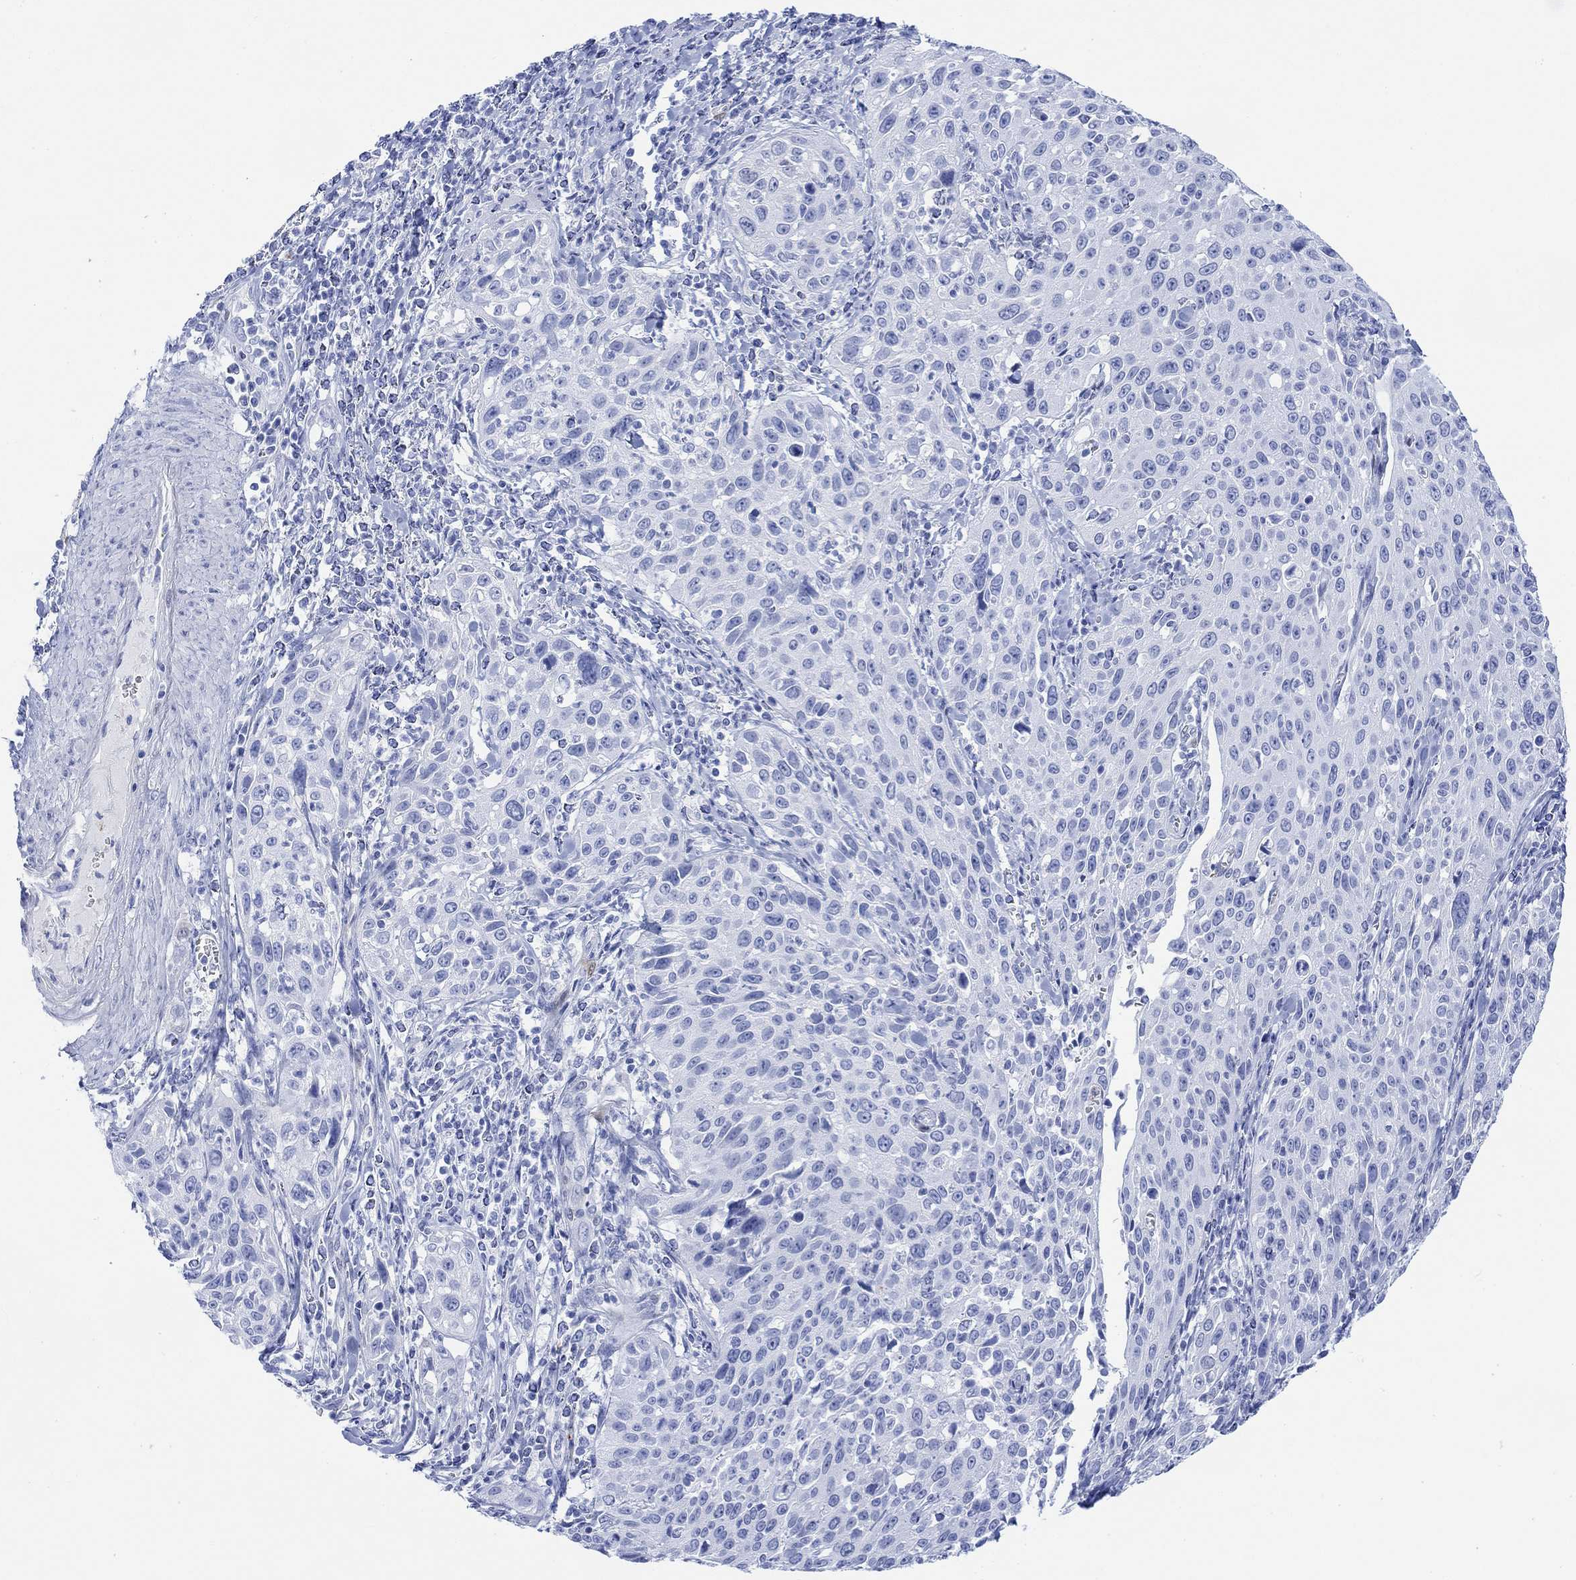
{"staining": {"intensity": "negative", "quantity": "none", "location": "none"}, "tissue": "cervical cancer", "cell_type": "Tumor cells", "image_type": "cancer", "snomed": [{"axis": "morphology", "description": "Squamous cell carcinoma, NOS"}, {"axis": "topography", "description": "Cervix"}], "caption": "The photomicrograph reveals no significant staining in tumor cells of cervical cancer (squamous cell carcinoma).", "gene": "TPPP3", "patient": {"sex": "female", "age": 26}}